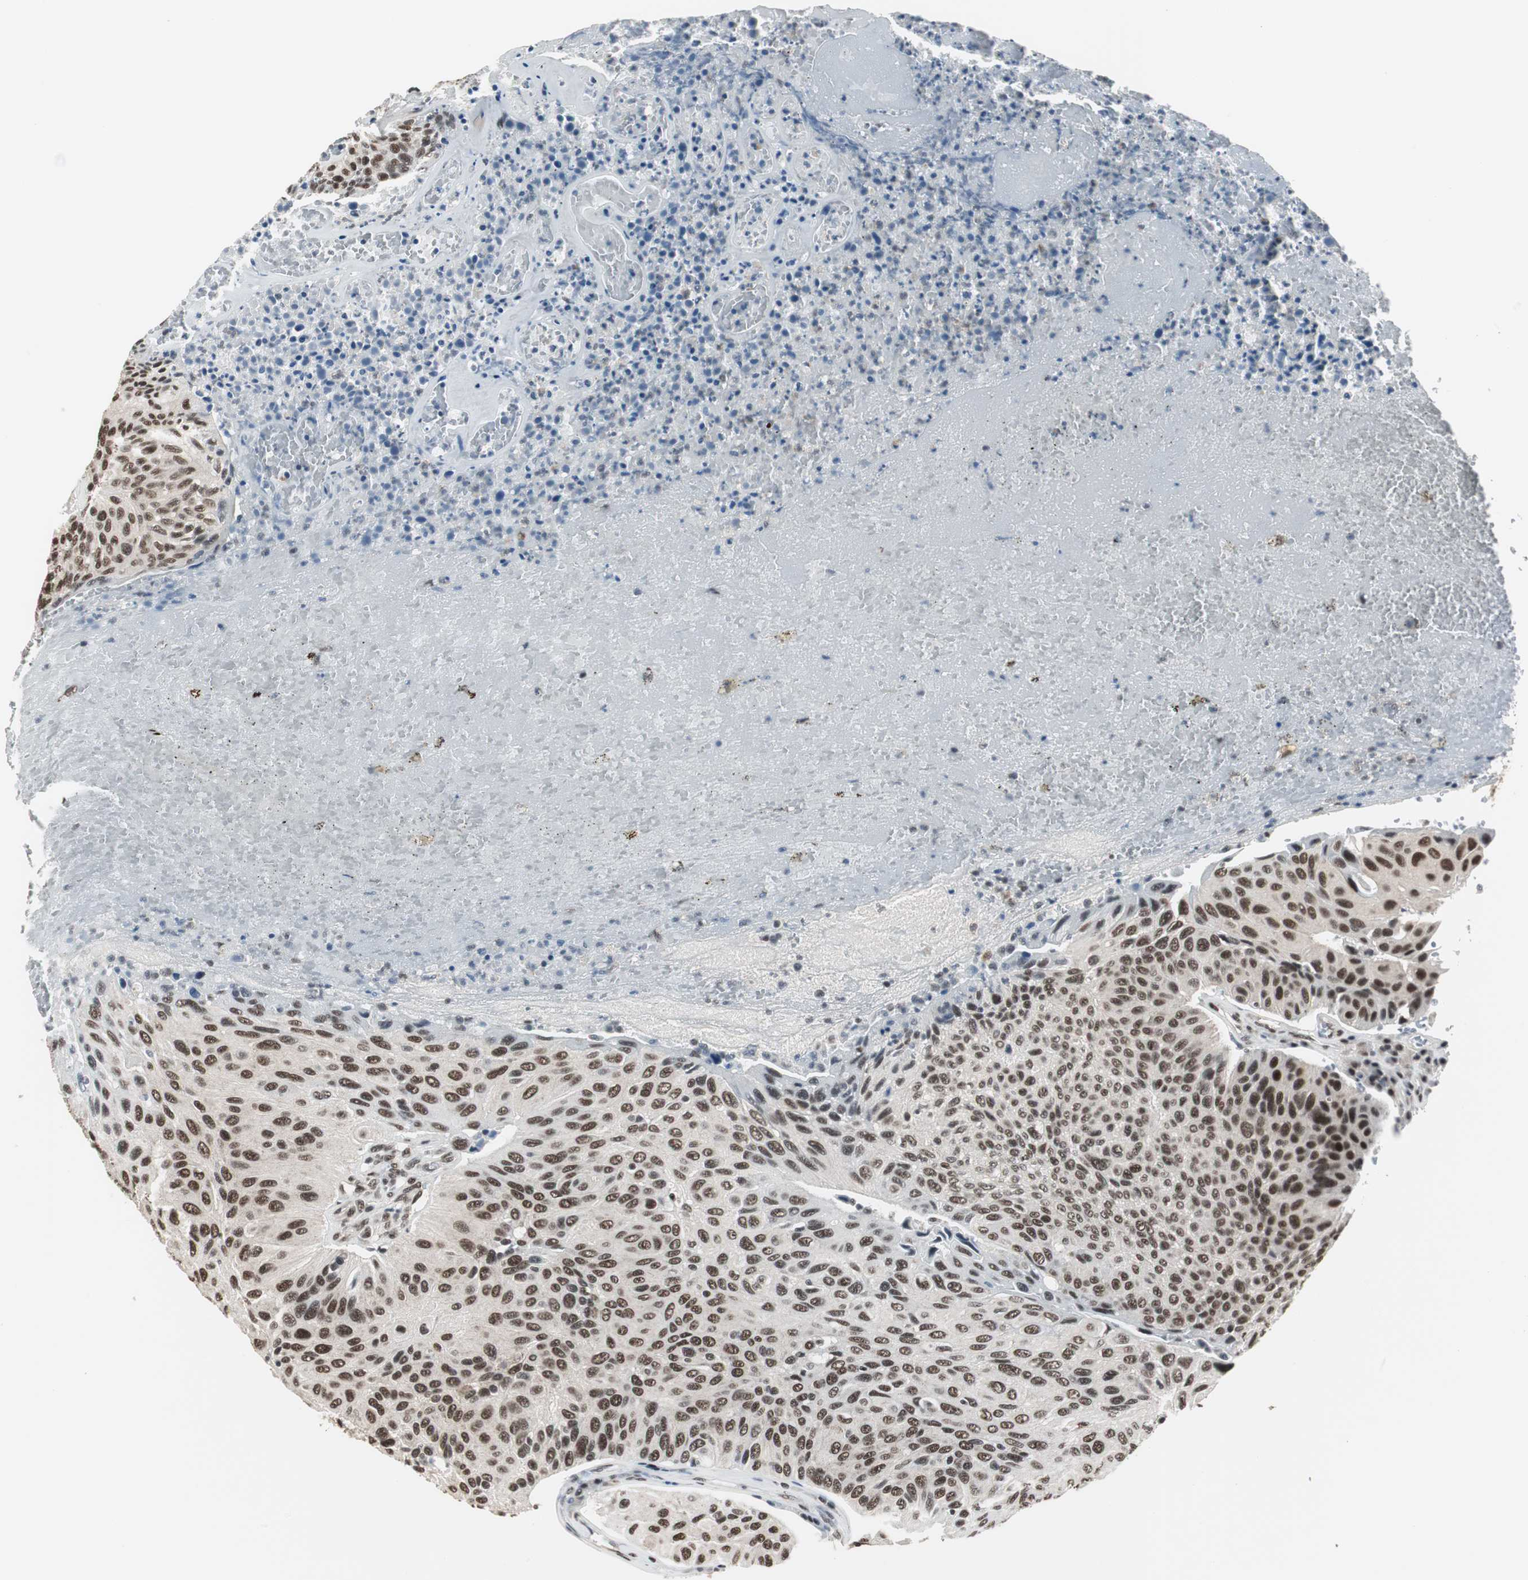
{"staining": {"intensity": "strong", "quantity": ">75%", "location": "nuclear"}, "tissue": "urothelial cancer", "cell_type": "Tumor cells", "image_type": "cancer", "snomed": [{"axis": "morphology", "description": "Urothelial carcinoma, High grade"}, {"axis": "topography", "description": "Urinary bladder"}], "caption": "Protein expression analysis of urothelial cancer exhibits strong nuclear staining in approximately >75% of tumor cells.", "gene": "CDK9", "patient": {"sex": "male", "age": 66}}